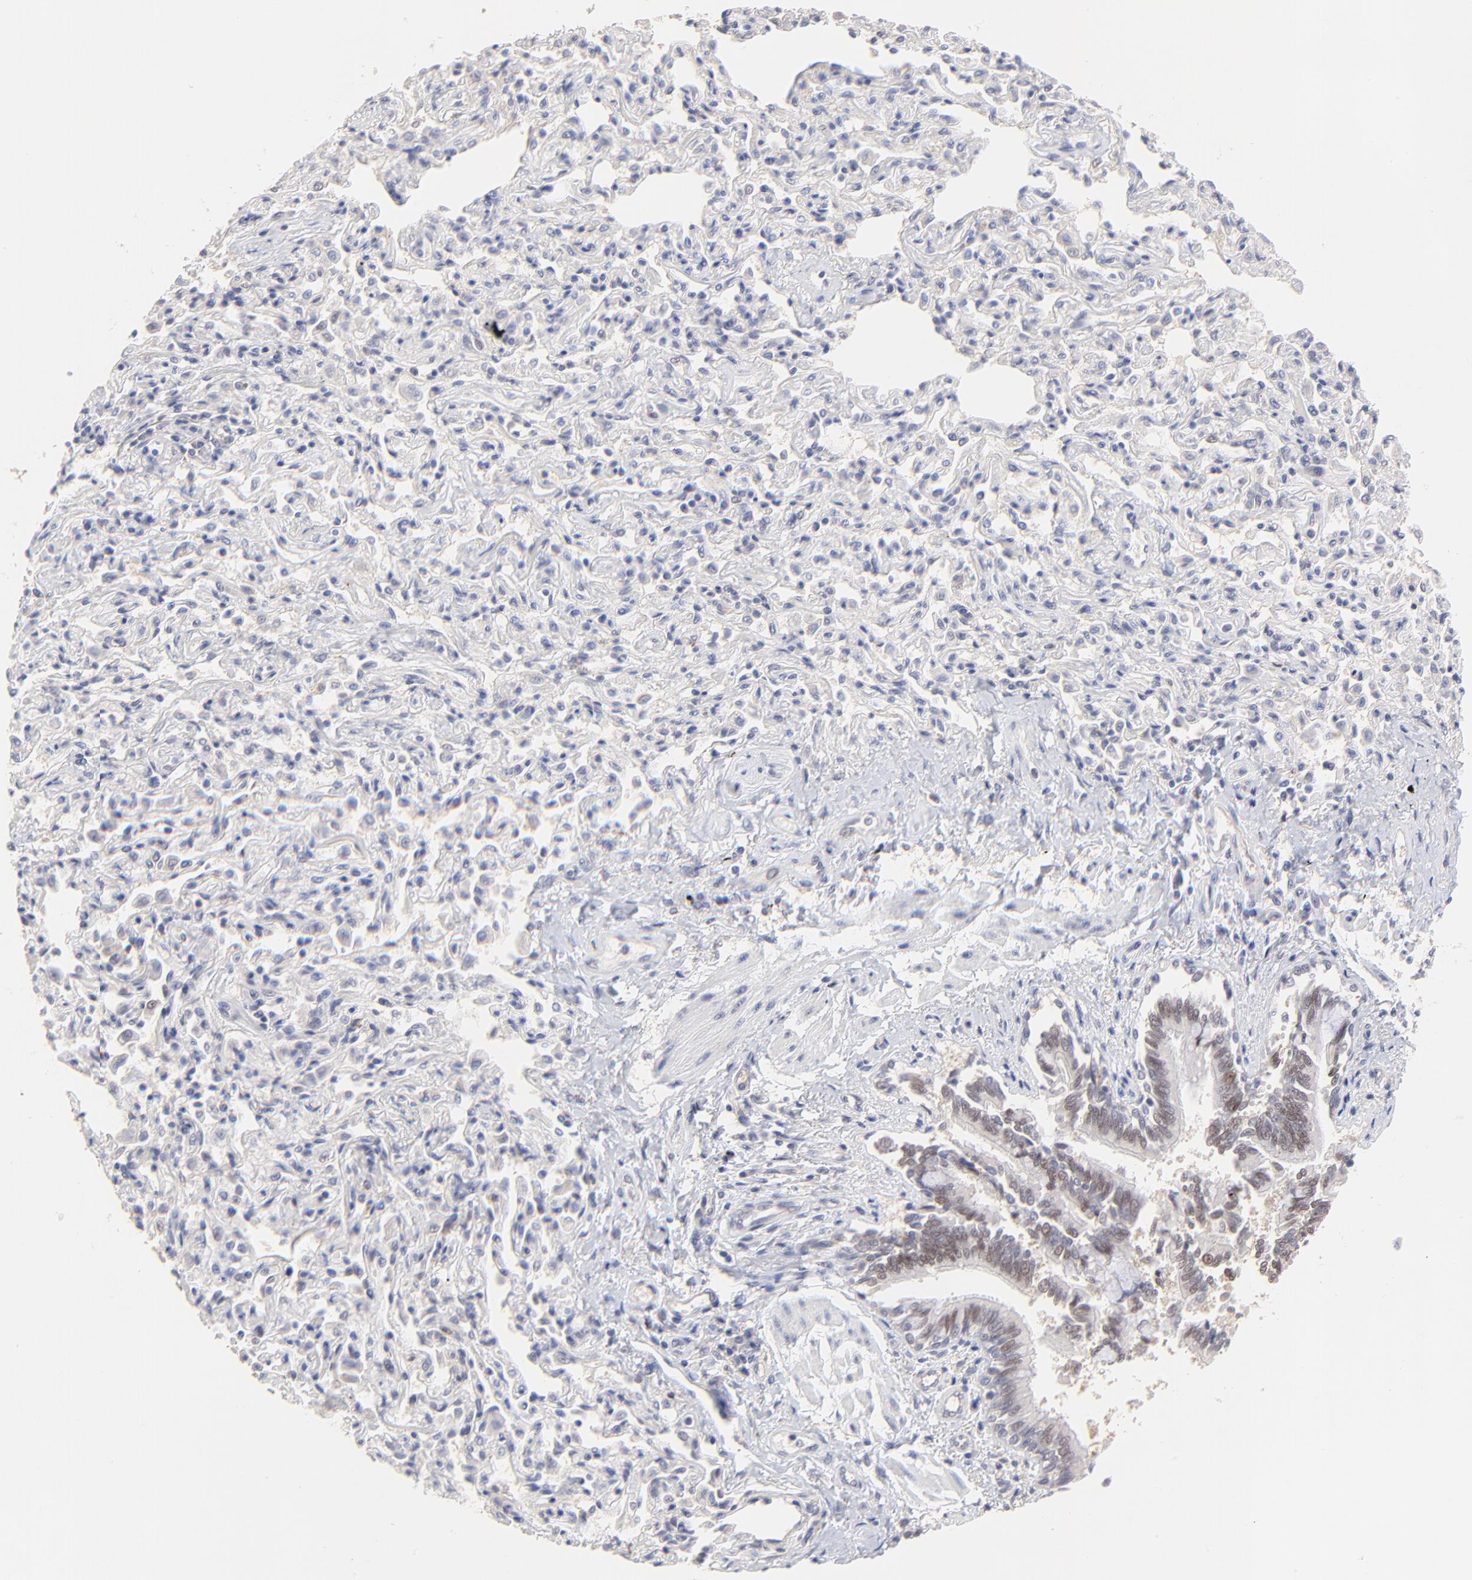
{"staining": {"intensity": "weak", "quantity": "25%-75%", "location": "nuclear"}, "tissue": "bronchus", "cell_type": "Respiratory epithelial cells", "image_type": "normal", "snomed": [{"axis": "morphology", "description": "Normal tissue, NOS"}, {"axis": "topography", "description": "Lung"}], "caption": "IHC image of benign bronchus stained for a protein (brown), which demonstrates low levels of weak nuclear positivity in about 25%-75% of respiratory epithelial cells.", "gene": "ZNF747", "patient": {"sex": "male", "age": 64}}